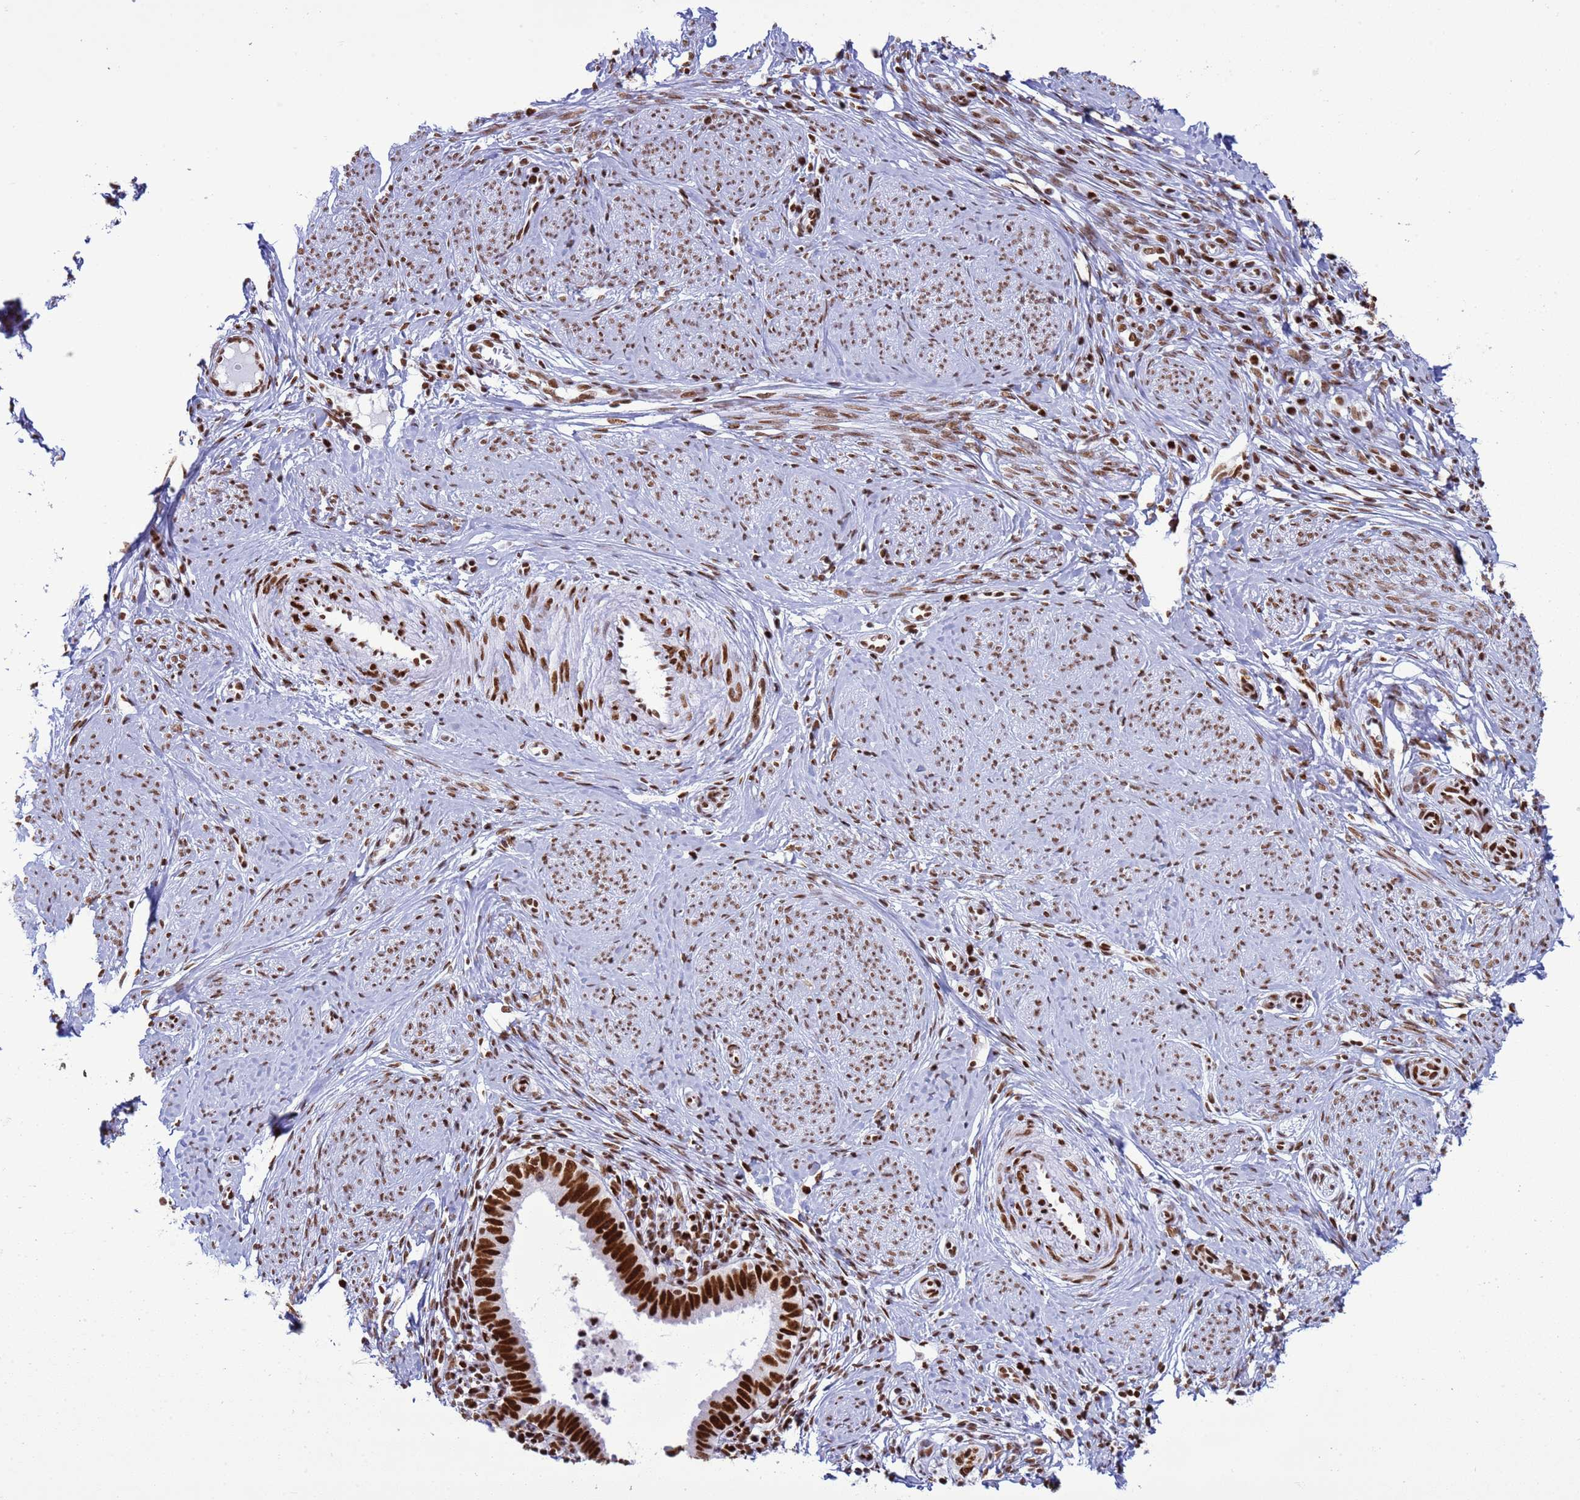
{"staining": {"intensity": "strong", "quantity": ">75%", "location": "nuclear"}, "tissue": "cervical cancer", "cell_type": "Tumor cells", "image_type": "cancer", "snomed": [{"axis": "morphology", "description": "Adenocarcinoma, NOS"}, {"axis": "topography", "description": "Cervix"}], "caption": "Adenocarcinoma (cervical) was stained to show a protein in brown. There is high levels of strong nuclear positivity in approximately >75% of tumor cells.", "gene": "RALY", "patient": {"sex": "female", "age": 36}}